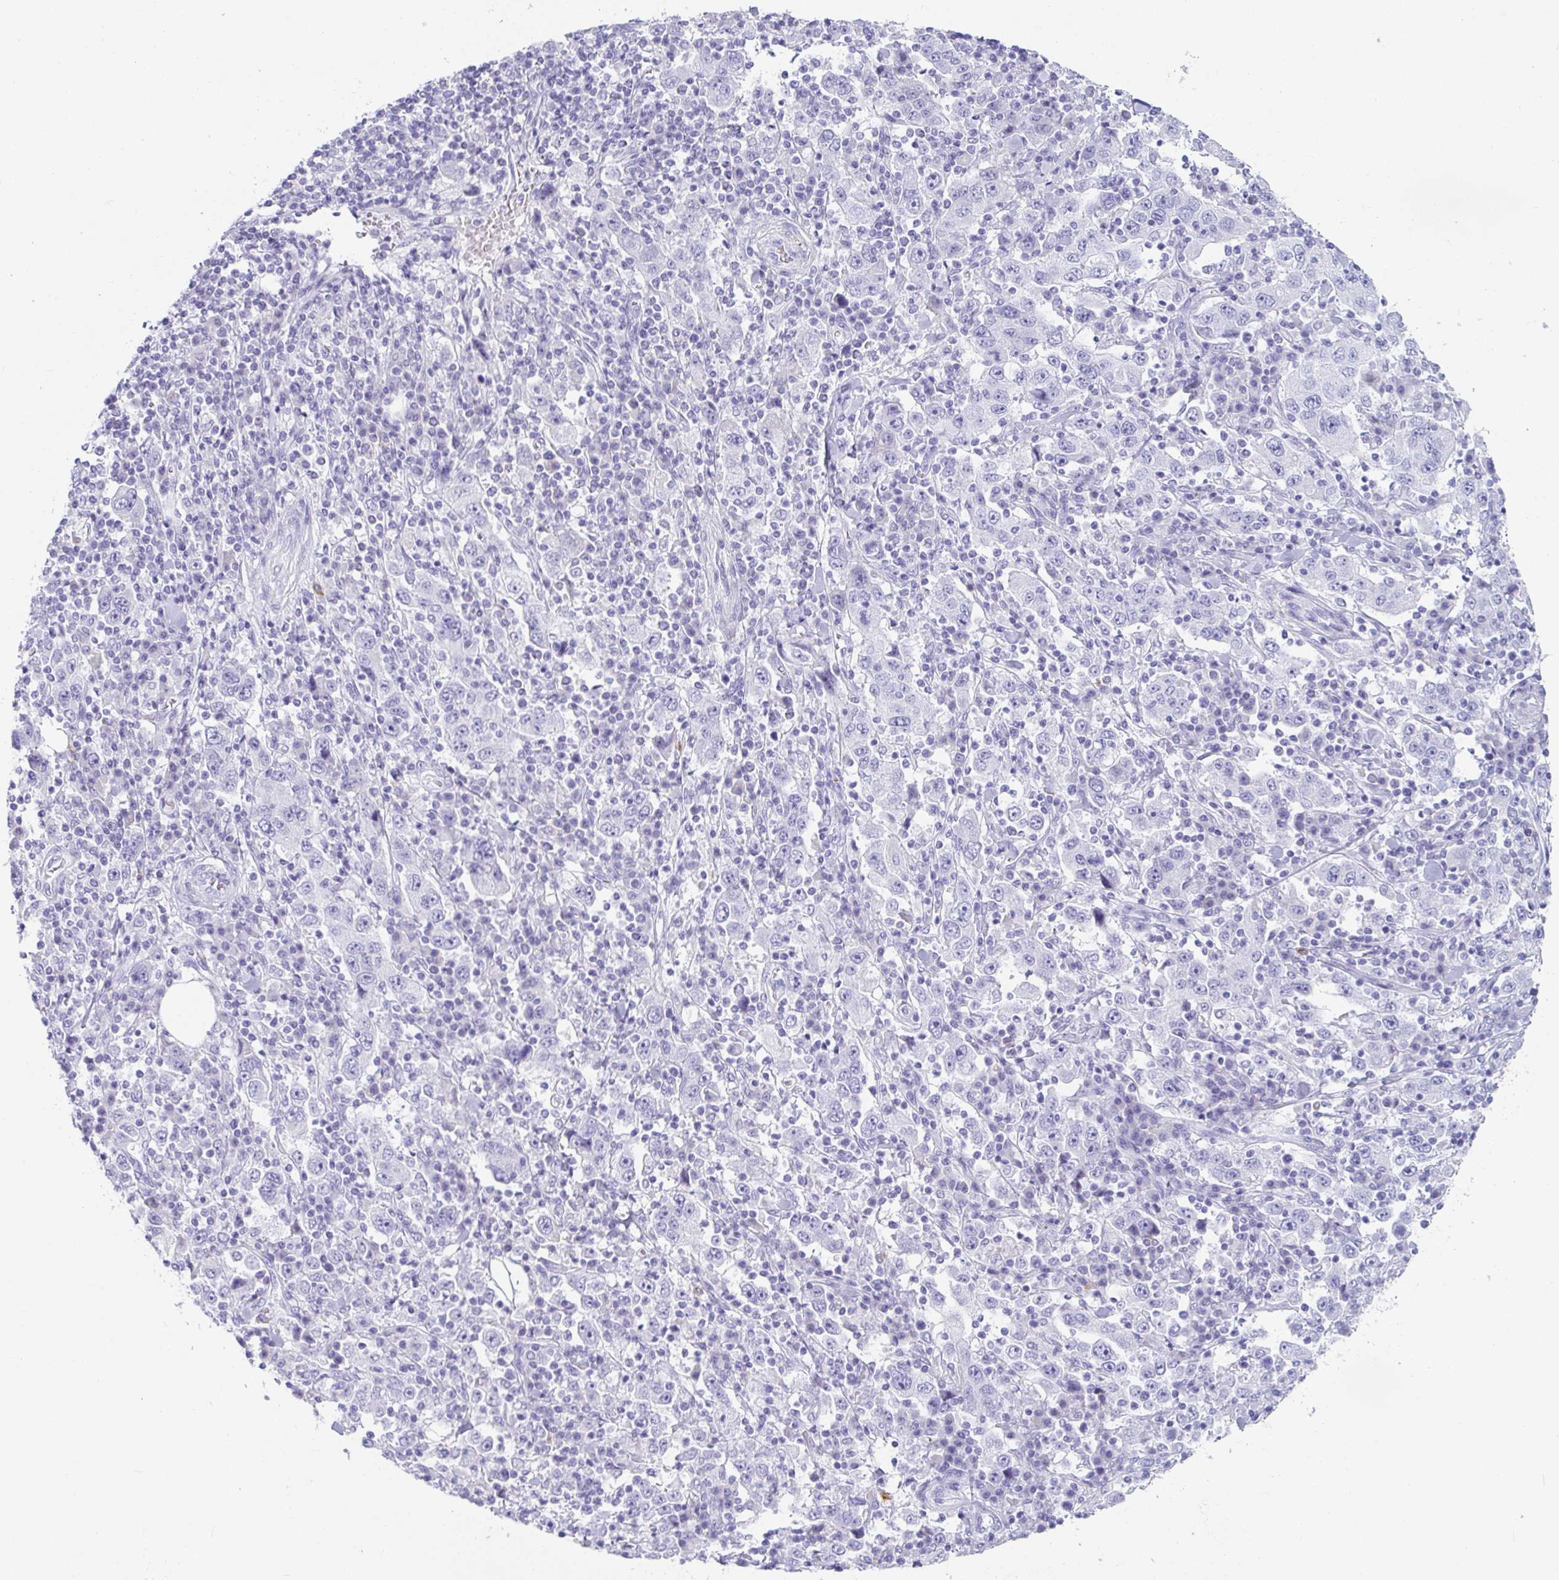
{"staining": {"intensity": "negative", "quantity": "none", "location": "none"}, "tissue": "stomach cancer", "cell_type": "Tumor cells", "image_type": "cancer", "snomed": [{"axis": "morphology", "description": "Normal tissue, NOS"}, {"axis": "morphology", "description": "Adenocarcinoma, NOS"}, {"axis": "topography", "description": "Stomach, upper"}, {"axis": "topography", "description": "Stomach"}], "caption": "Immunohistochemistry of stomach adenocarcinoma displays no expression in tumor cells. (Stains: DAB immunohistochemistry with hematoxylin counter stain, Microscopy: brightfield microscopy at high magnification).", "gene": "PLA2G1B", "patient": {"sex": "male", "age": 59}}